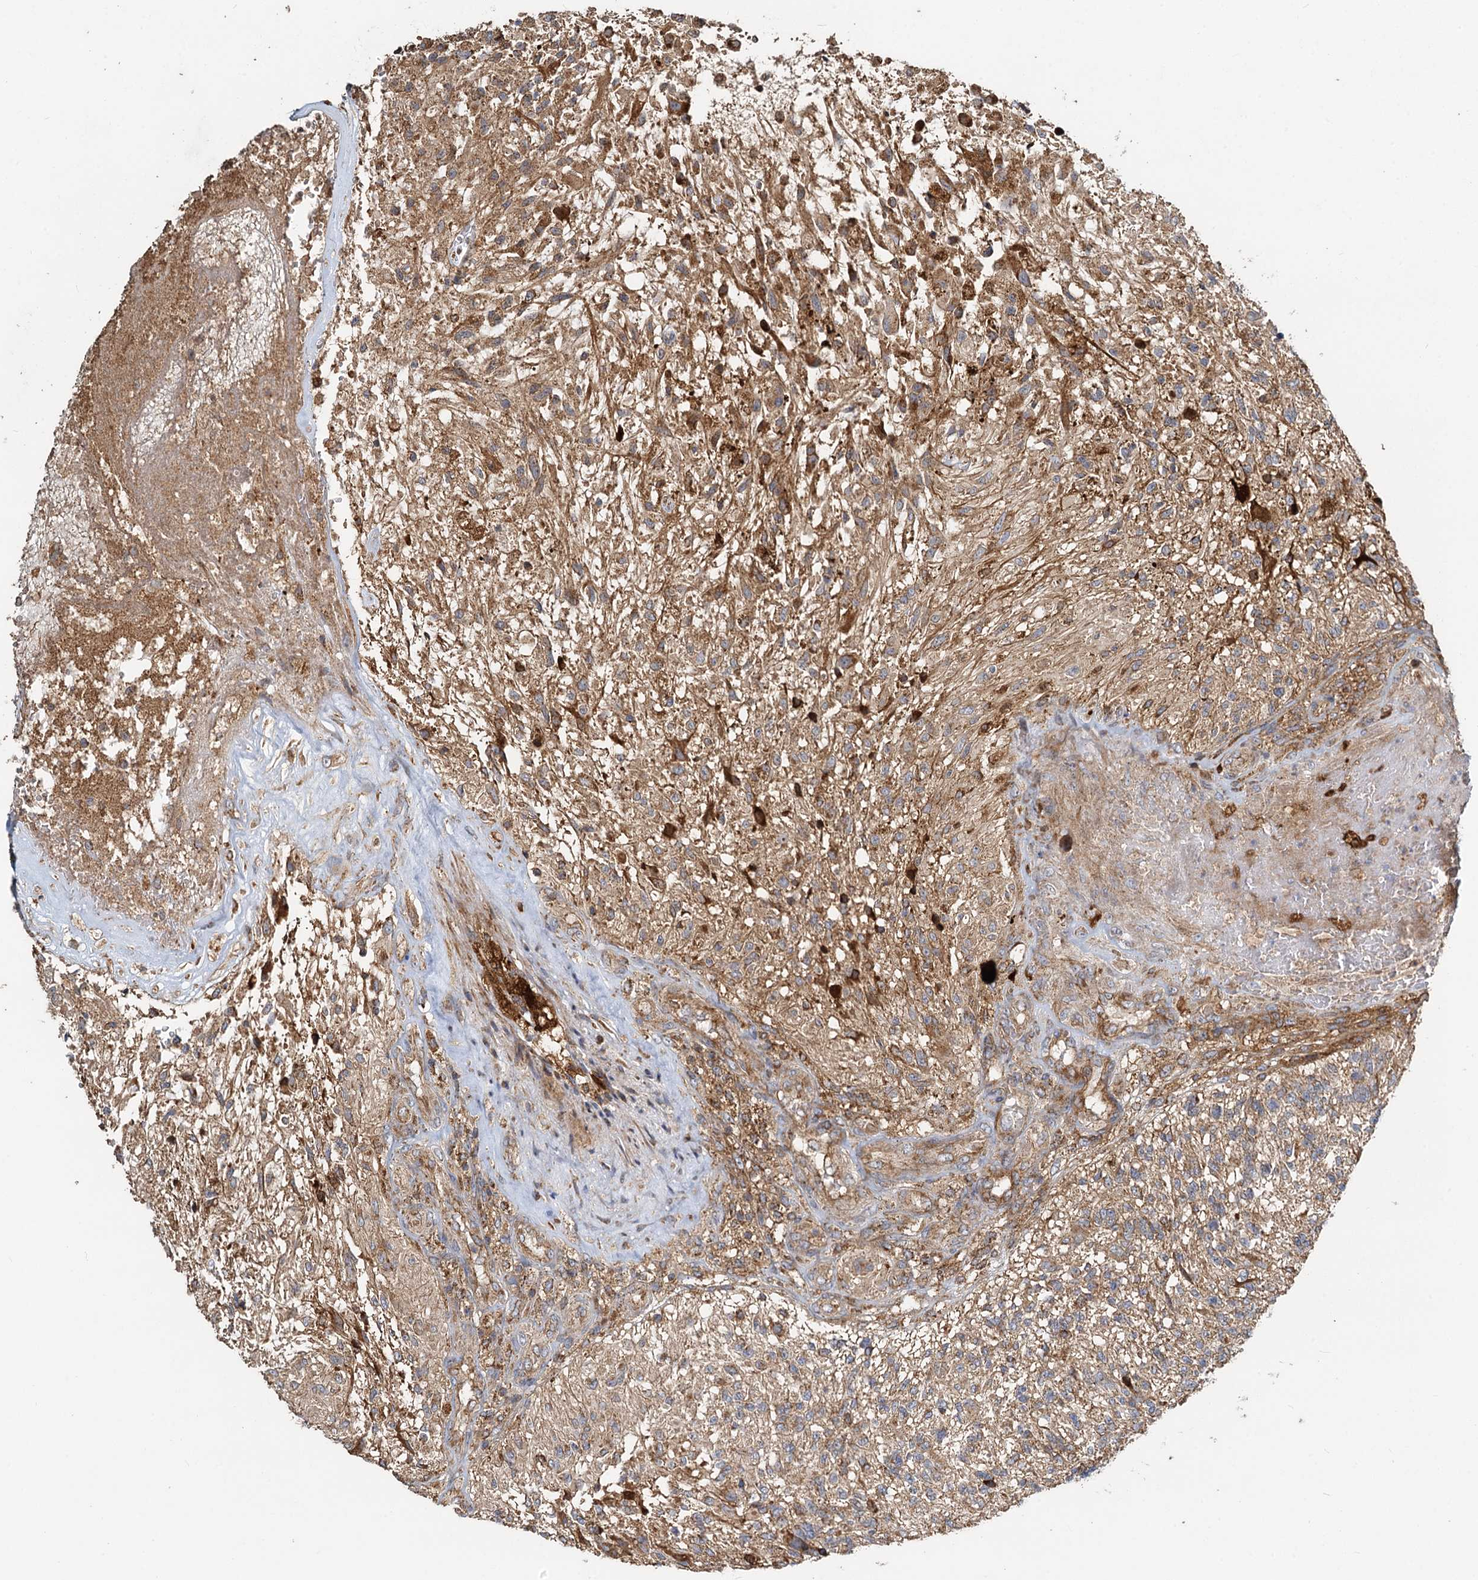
{"staining": {"intensity": "moderate", "quantity": ">75%", "location": "cytoplasmic/membranous"}, "tissue": "glioma", "cell_type": "Tumor cells", "image_type": "cancer", "snomed": [{"axis": "morphology", "description": "Glioma, malignant, High grade"}, {"axis": "topography", "description": "Brain"}], "caption": "This is a photomicrograph of immunohistochemistry (IHC) staining of malignant glioma (high-grade), which shows moderate expression in the cytoplasmic/membranous of tumor cells.", "gene": "SDS", "patient": {"sex": "male", "age": 56}}